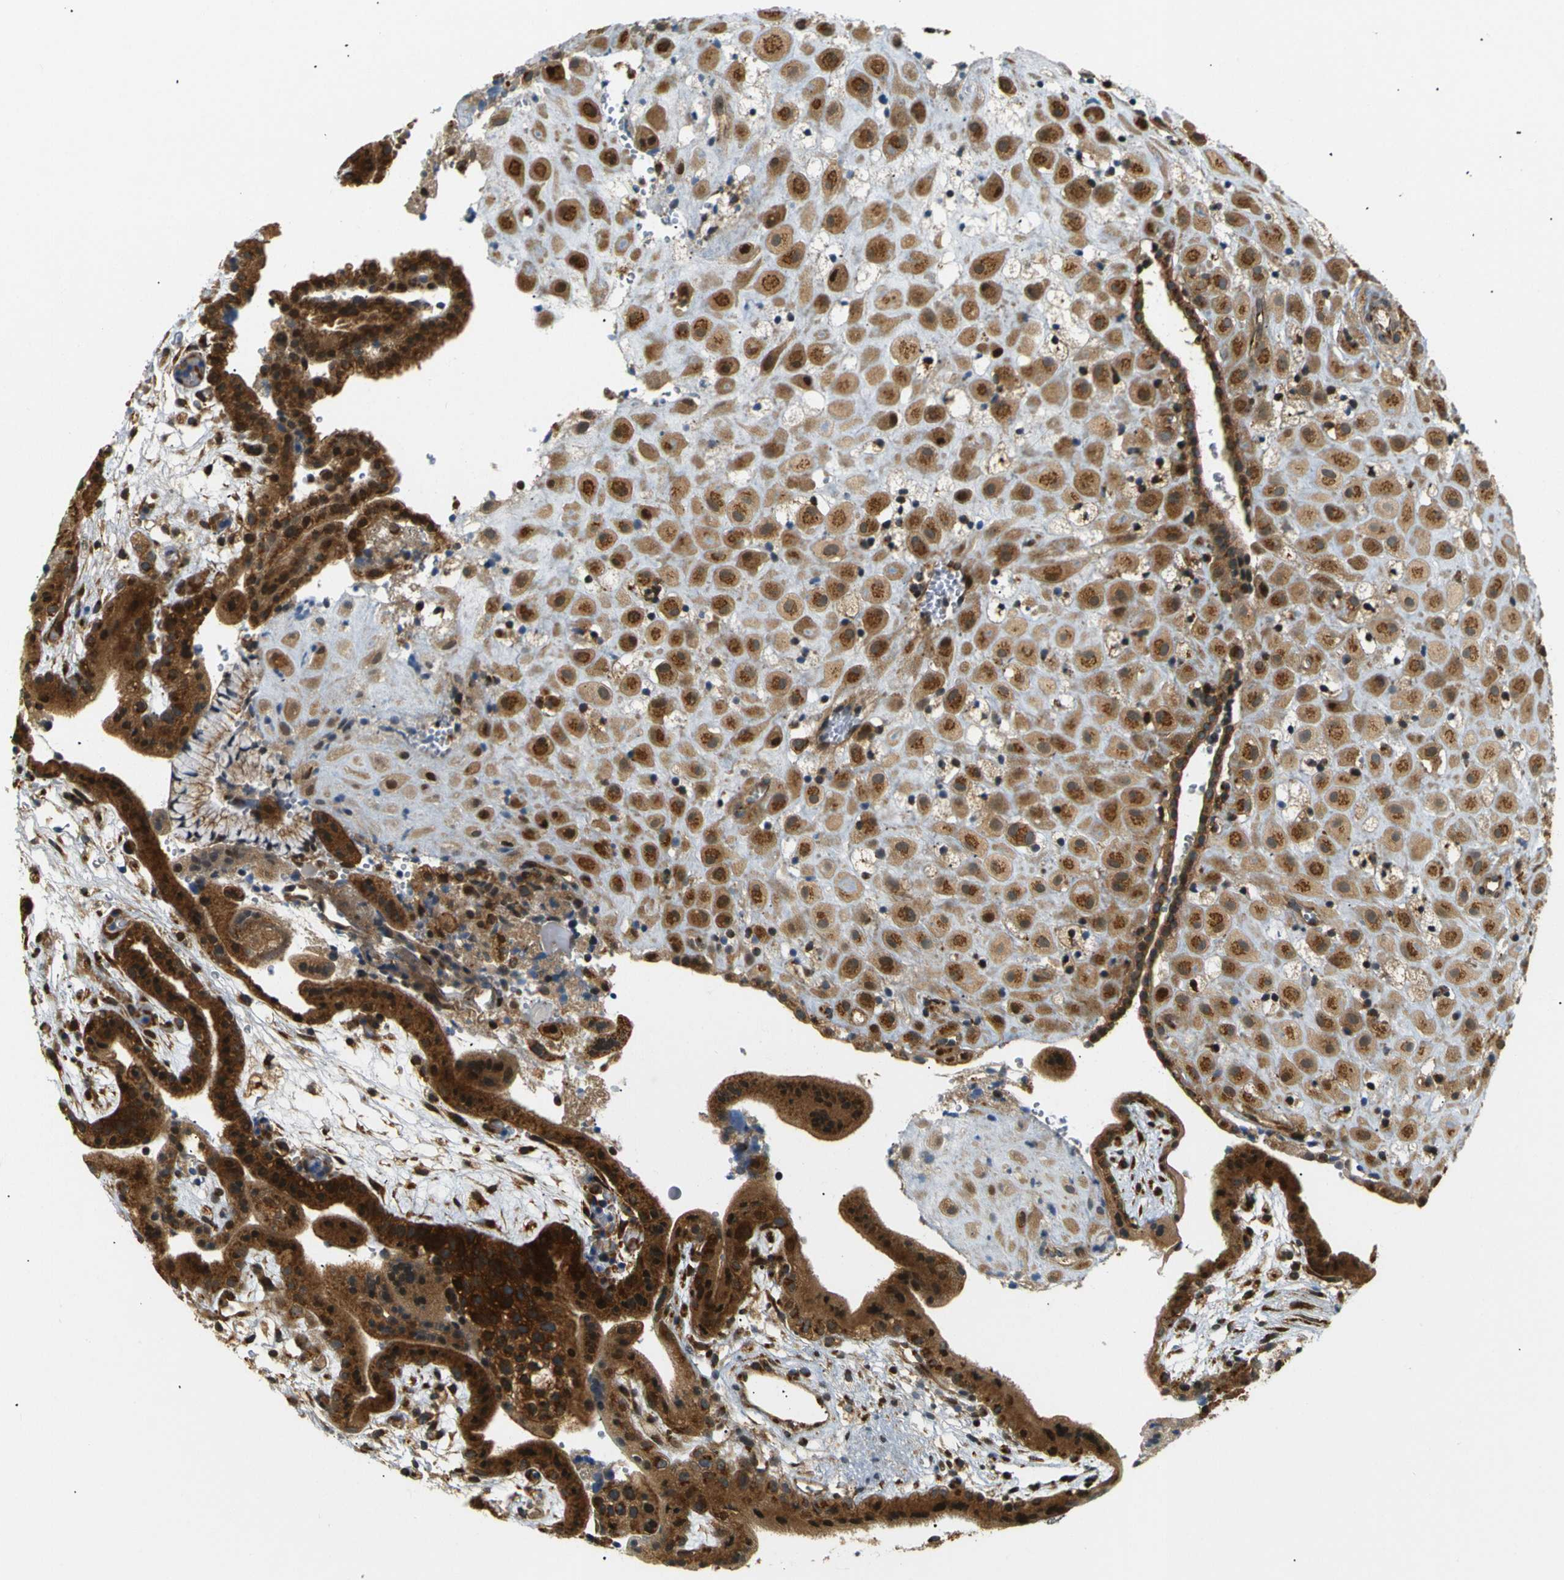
{"staining": {"intensity": "strong", "quantity": ">75%", "location": "cytoplasmic/membranous"}, "tissue": "placenta", "cell_type": "Decidual cells", "image_type": "normal", "snomed": [{"axis": "morphology", "description": "Normal tissue, NOS"}, {"axis": "topography", "description": "Placenta"}], "caption": "Immunohistochemistry (IHC) histopathology image of benign human placenta stained for a protein (brown), which displays high levels of strong cytoplasmic/membranous expression in approximately >75% of decidual cells.", "gene": "ABCE1", "patient": {"sex": "female", "age": 18}}